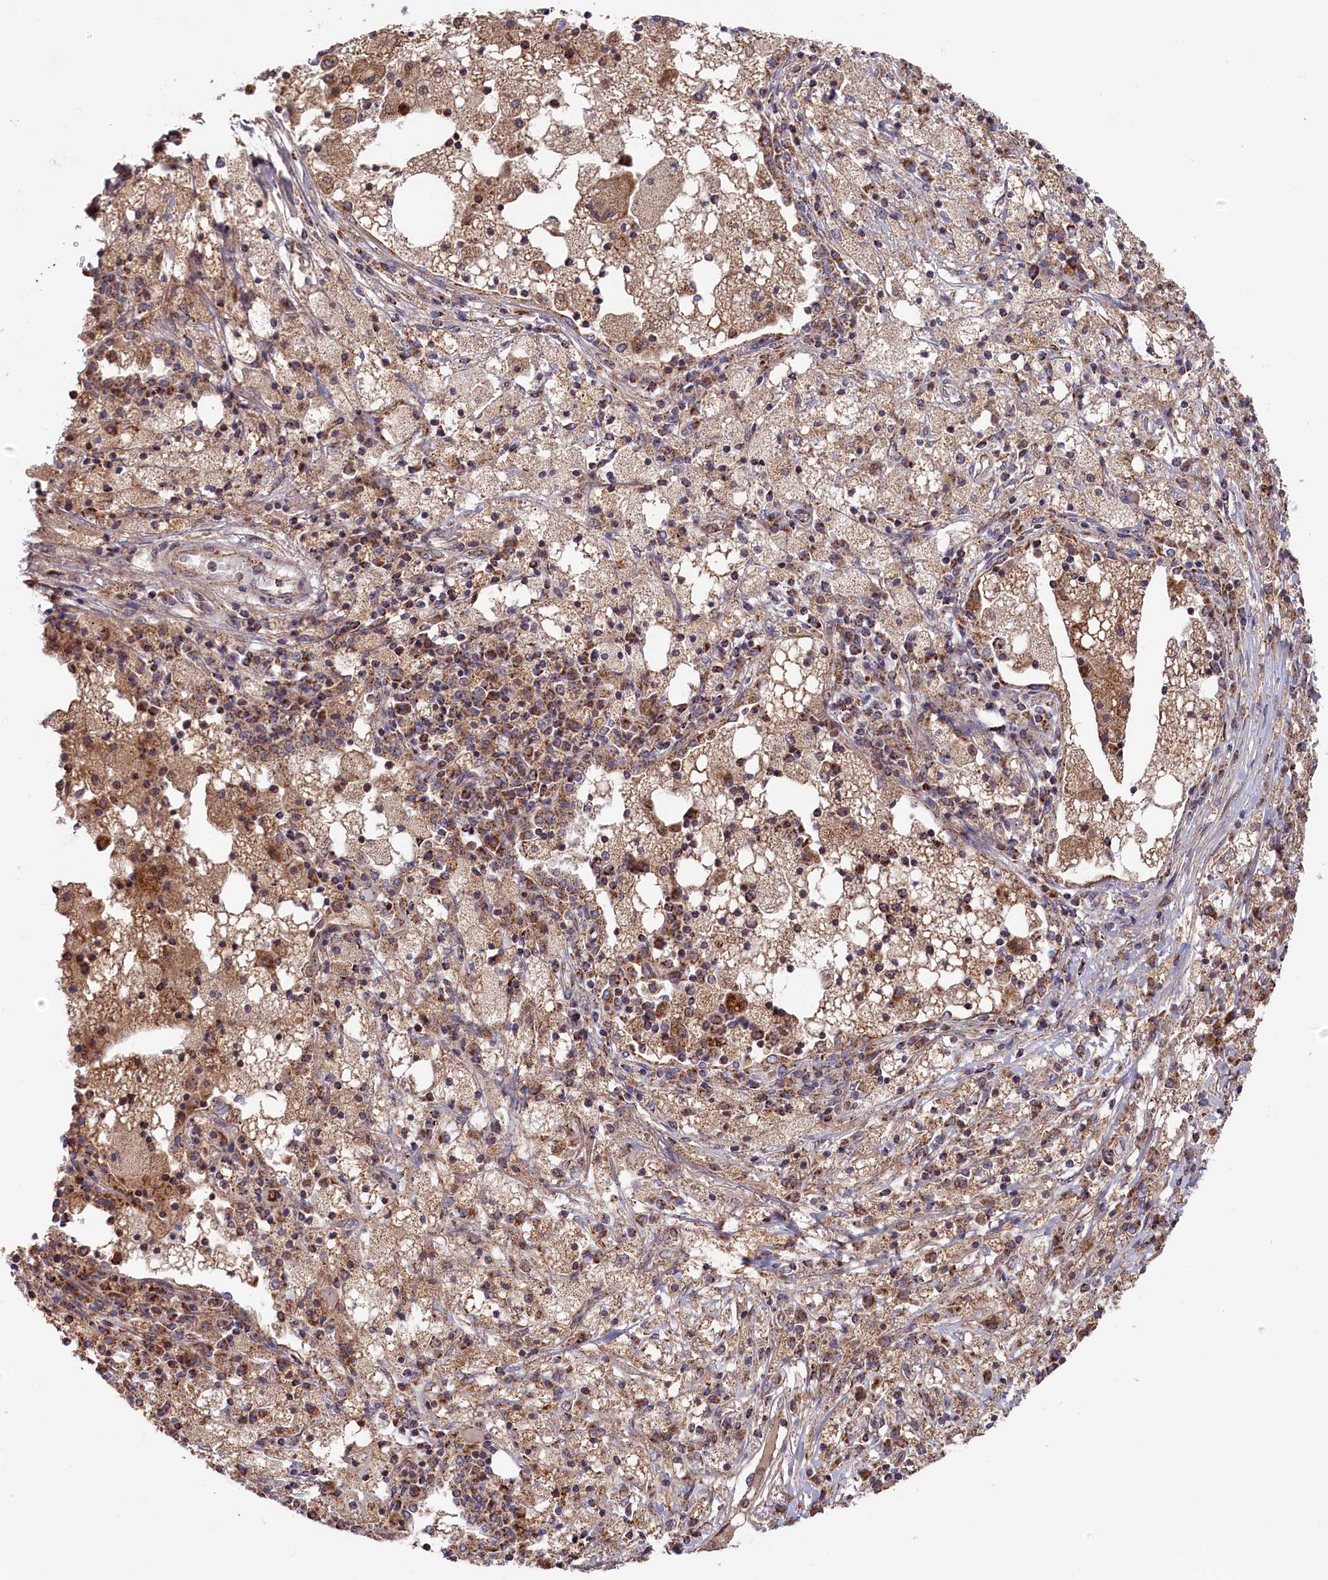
{"staining": {"intensity": "strong", "quantity": ">75%", "location": "cytoplasmic/membranous"}, "tissue": "lung cancer", "cell_type": "Tumor cells", "image_type": "cancer", "snomed": [{"axis": "morphology", "description": "Squamous cell carcinoma, NOS"}, {"axis": "topography", "description": "Lung"}], "caption": "Strong cytoplasmic/membranous expression is present in about >75% of tumor cells in lung cancer.", "gene": "DUS3L", "patient": {"sex": "male", "age": 65}}